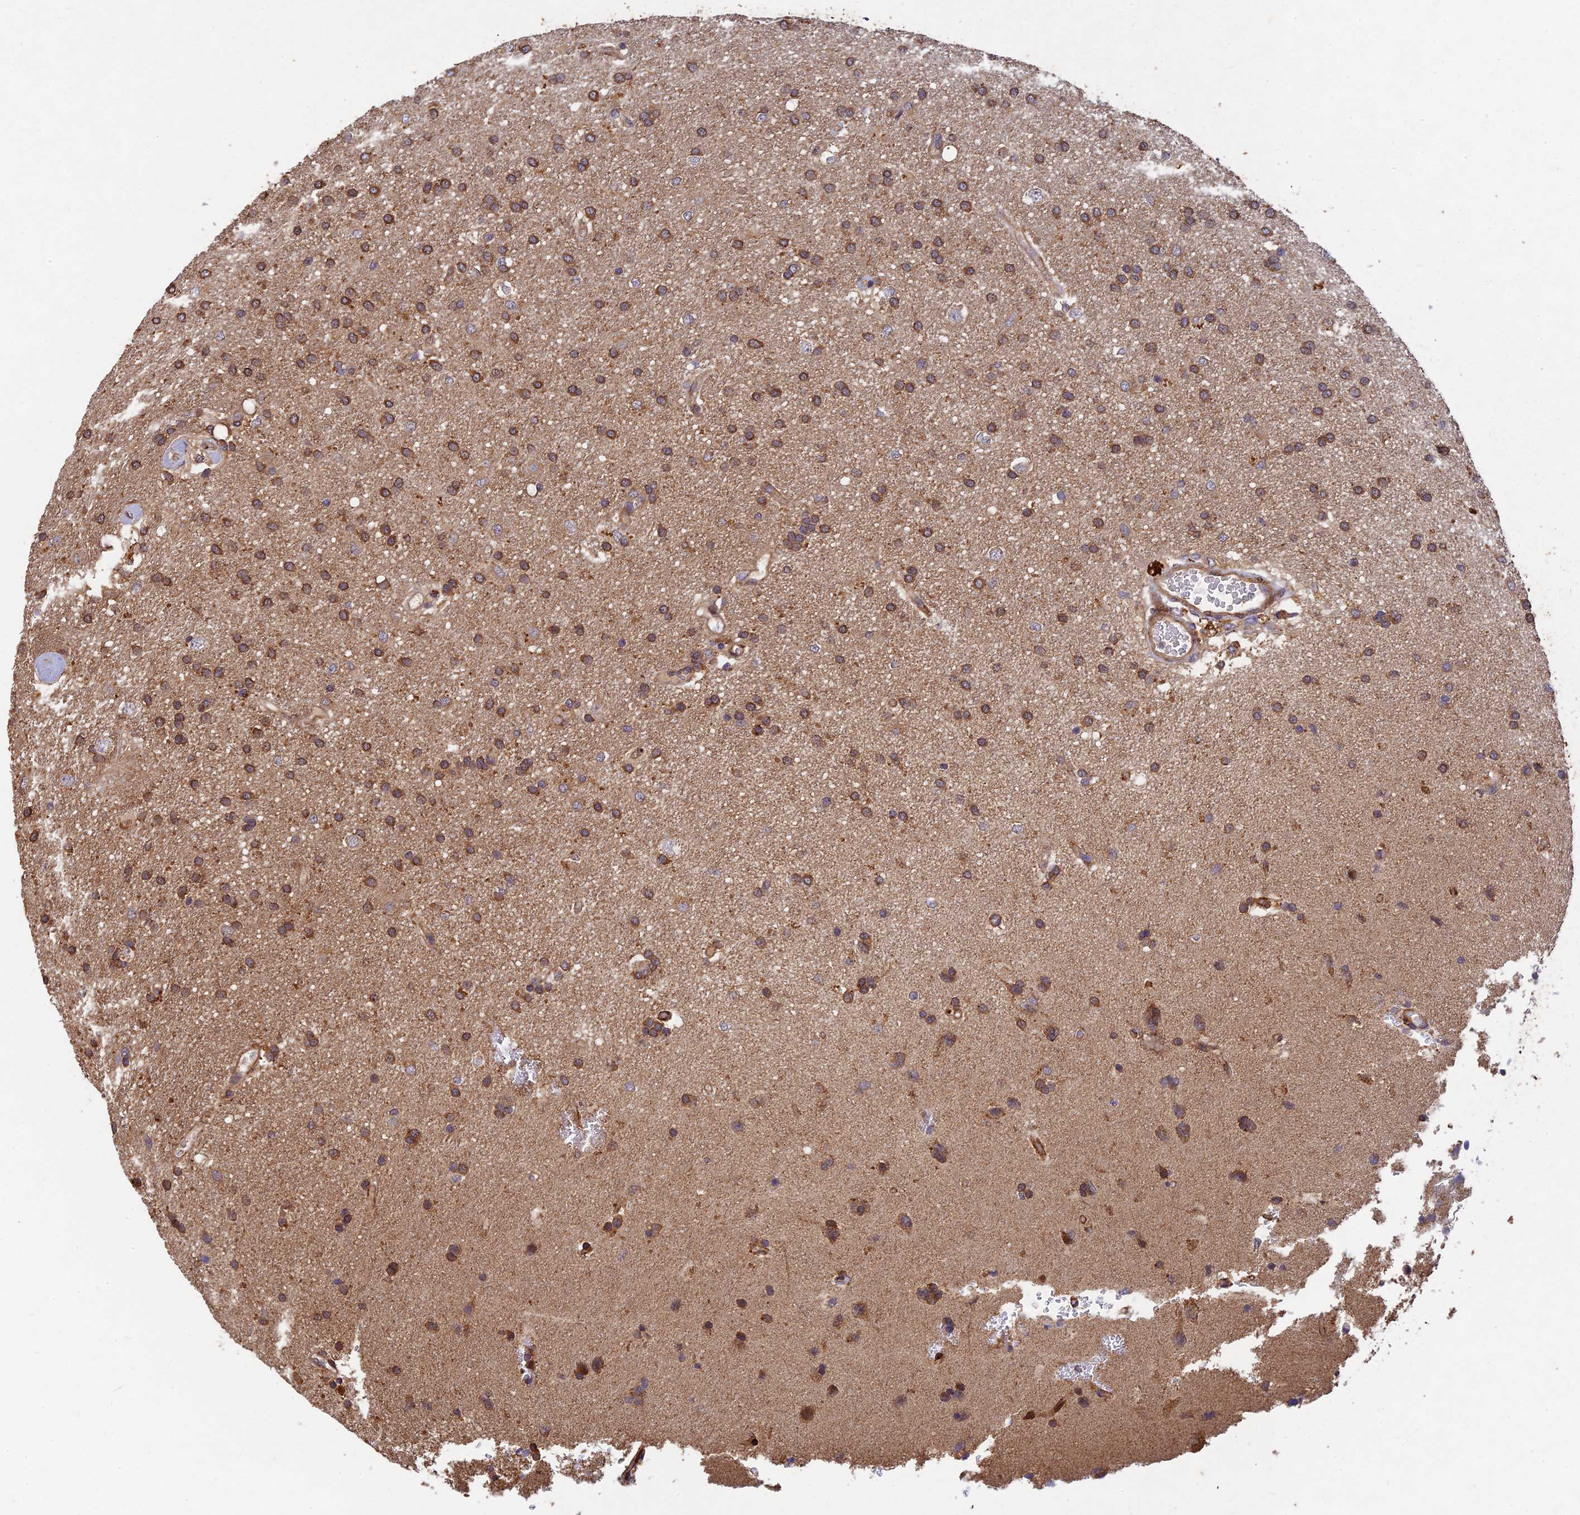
{"staining": {"intensity": "moderate", "quantity": ">75%", "location": "cytoplasmic/membranous"}, "tissue": "glioma", "cell_type": "Tumor cells", "image_type": "cancer", "snomed": [{"axis": "morphology", "description": "Glioma, malignant, Low grade"}, {"axis": "topography", "description": "Brain"}], "caption": "Approximately >75% of tumor cells in human glioma exhibit moderate cytoplasmic/membranous protein positivity as visualized by brown immunohistochemical staining.", "gene": "SLC38A11", "patient": {"sex": "male", "age": 66}}